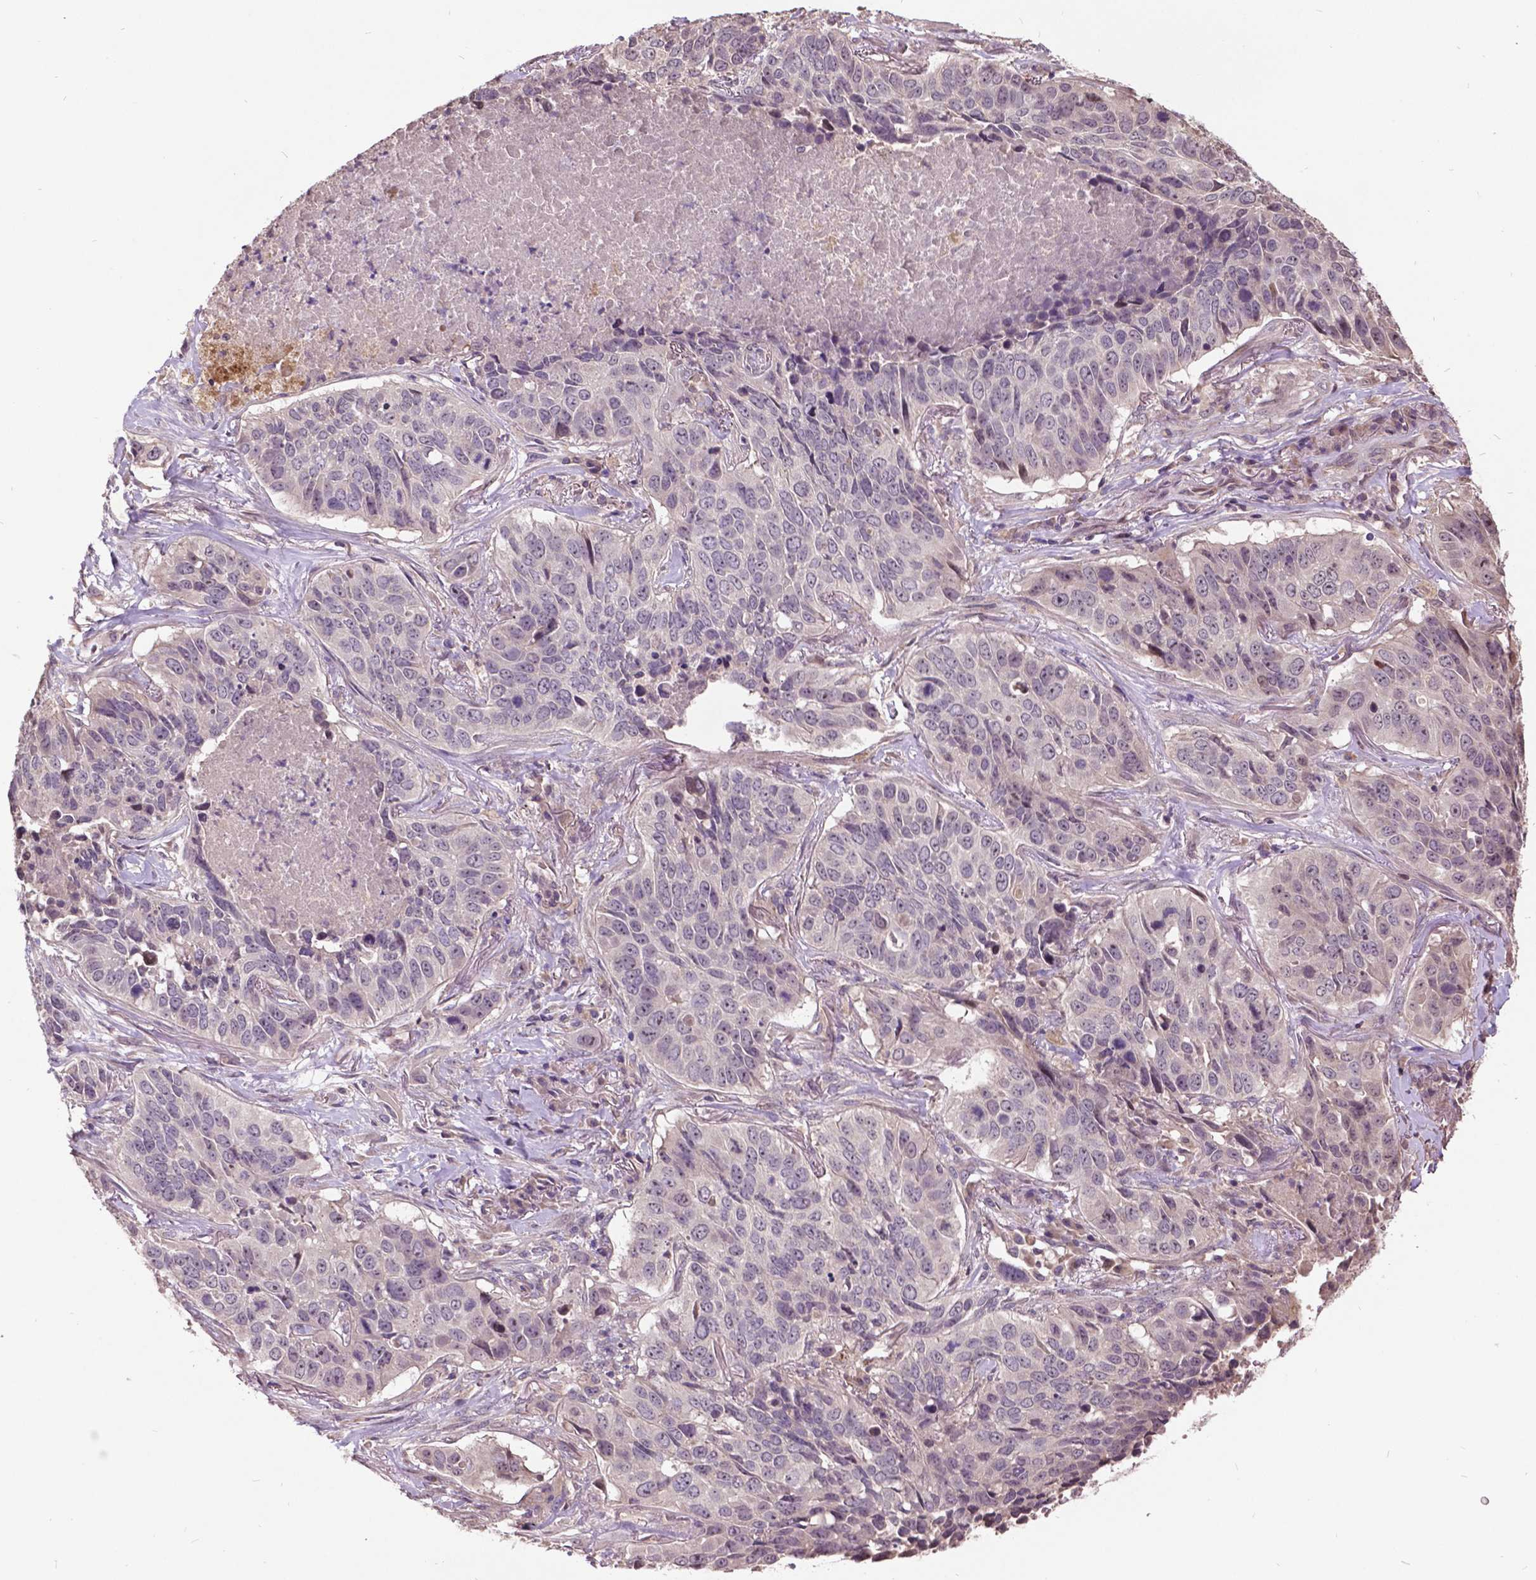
{"staining": {"intensity": "negative", "quantity": "none", "location": "none"}, "tissue": "lung cancer", "cell_type": "Tumor cells", "image_type": "cancer", "snomed": [{"axis": "morphology", "description": "Normal tissue, NOS"}, {"axis": "morphology", "description": "Squamous cell carcinoma, NOS"}, {"axis": "topography", "description": "Bronchus"}, {"axis": "topography", "description": "Lung"}], "caption": "IHC image of human lung squamous cell carcinoma stained for a protein (brown), which shows no staining in tumor cells.", "gene": "AP1S3", "patient": {"sex": "male", "age": 64}}